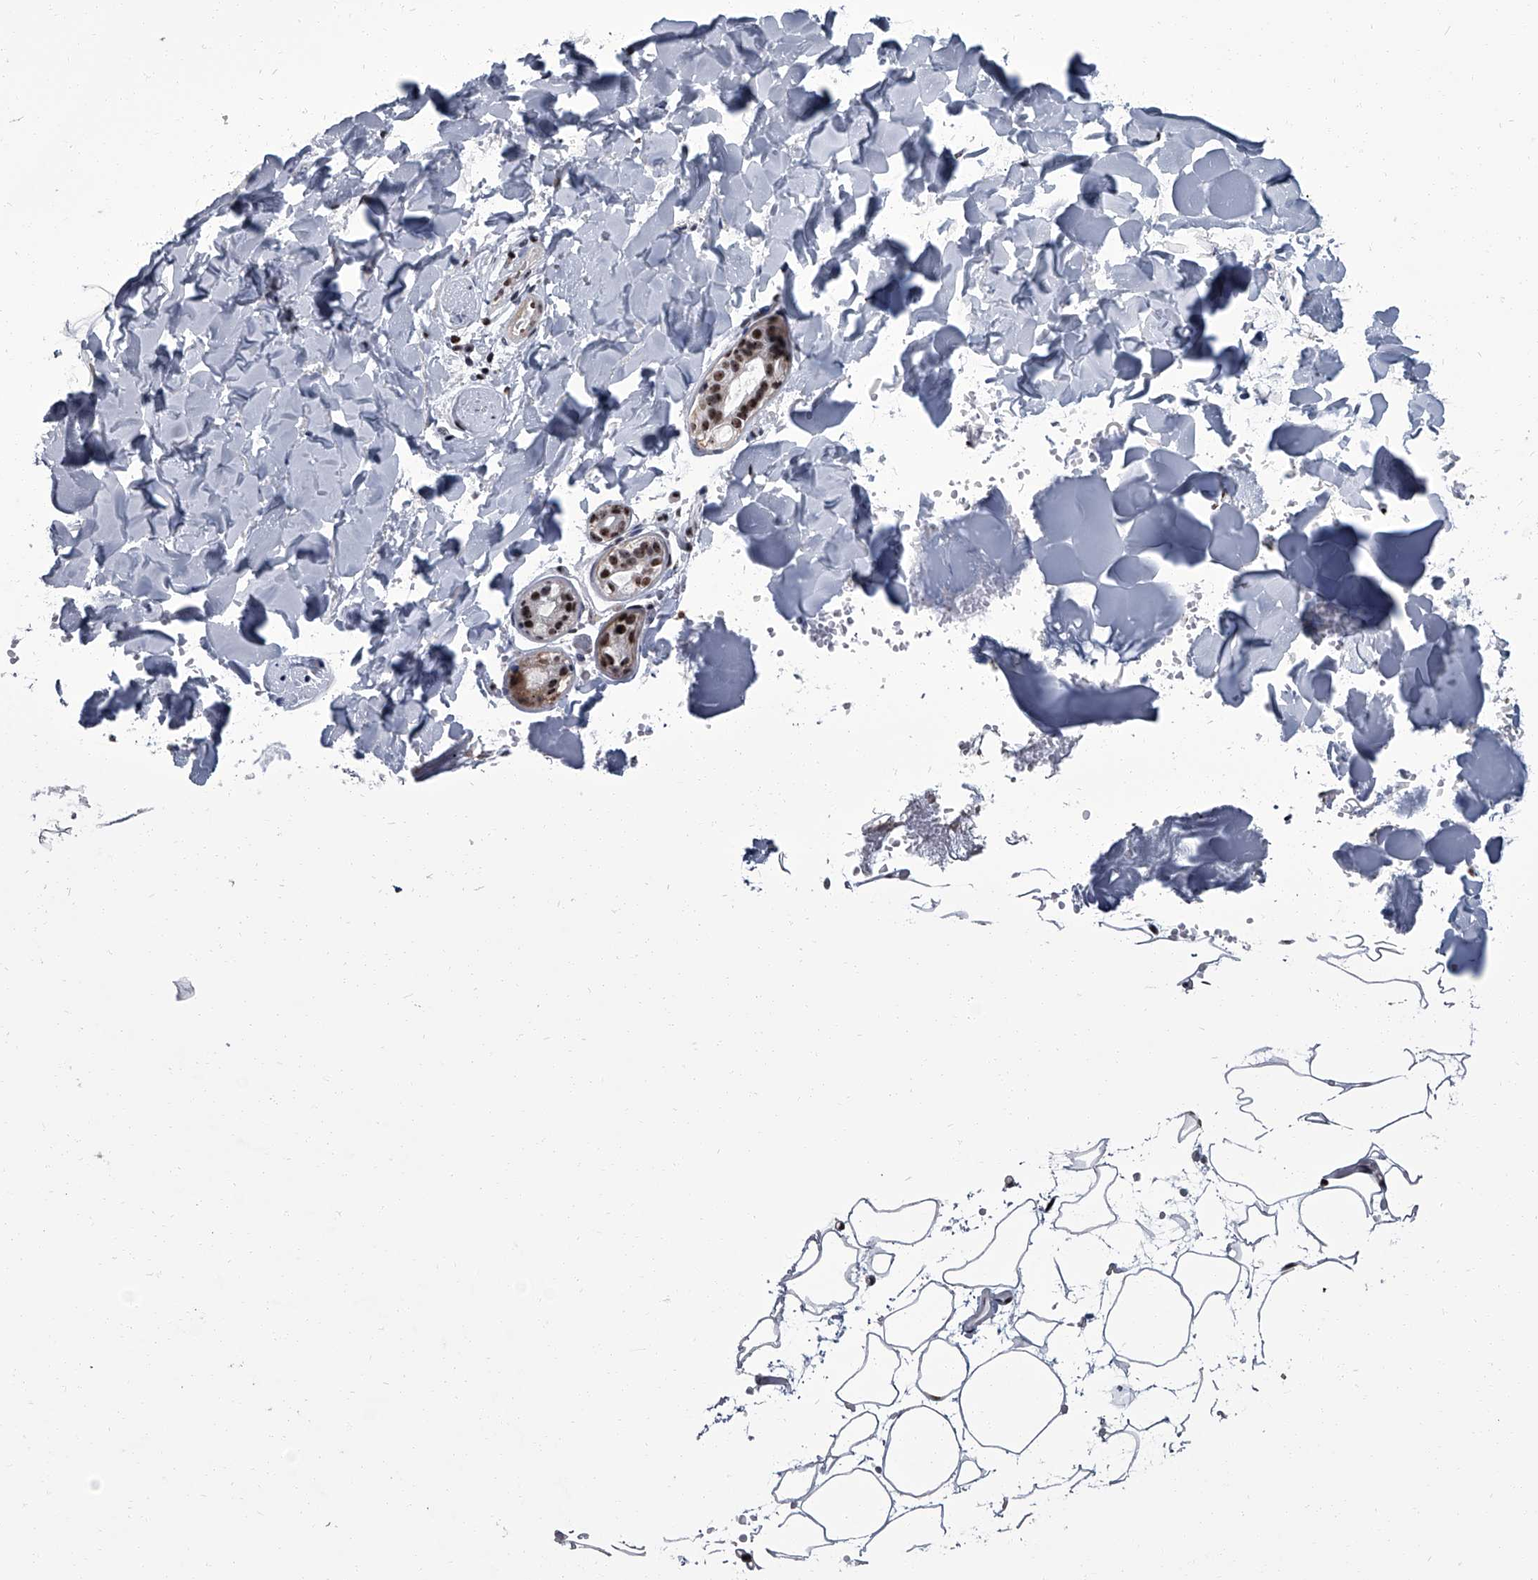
{"staining": {"intensity": "moderate", "quantity": ">75%", "location": "nuclear"}, "tissue": "skin", "cell_type": "Fibroblasts", "image_type": "normal", "snomed": [{"axis": "morphology", "description": "Normal tissue, NOS"}, {"axis": "topography", "description": "Skin"}], "caption": "The photomicrograph shows staining of normal skin, revealing moderate nuclear protein expression (brown color) within fibroblasts. (DAB (3,3'-diaminobenzidine) IHC with brightfield microscopy, high magnification).", "gene": "ZNF518B", "patient": {"sex": "female", "age": 17}}